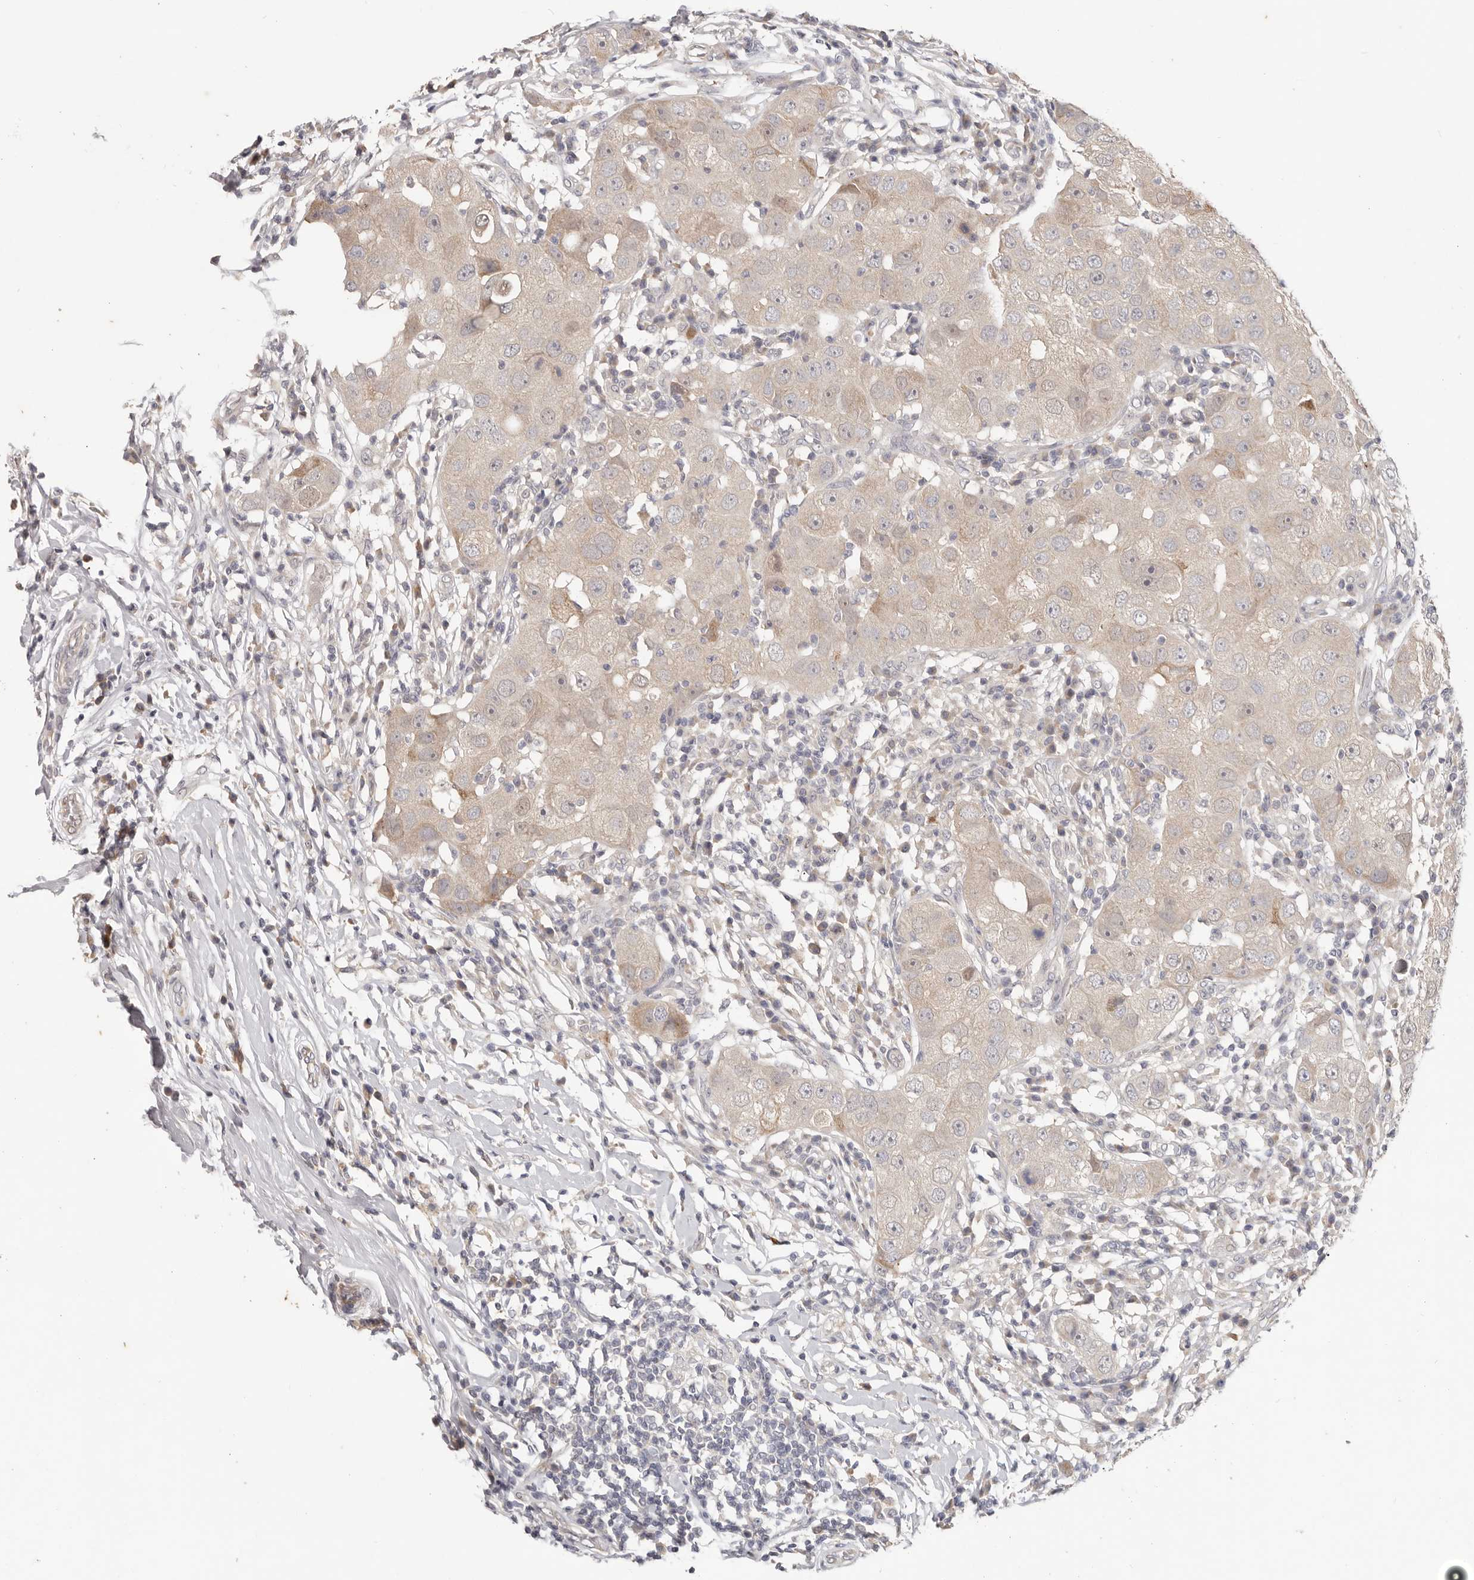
{"staining": {"intensity": "moderate", "quantity": "<25%", "location": "cytoplasmic/membranous"}, "tissue": "breast cancer", "cell_type": "Tumor cells", "image_type": "cancer", "snomed": [{"axis": "morphology", "description": "Duct carcinoma"}, {"axis": "topography", "description": "Breast"}], "caption": "A brown stain highlights moderate cytoplasmic/membranous expression of a protein in breast cancer tumor cells.", "gene": "WDR77", "patient": {"sex": "female", "age": 27}}